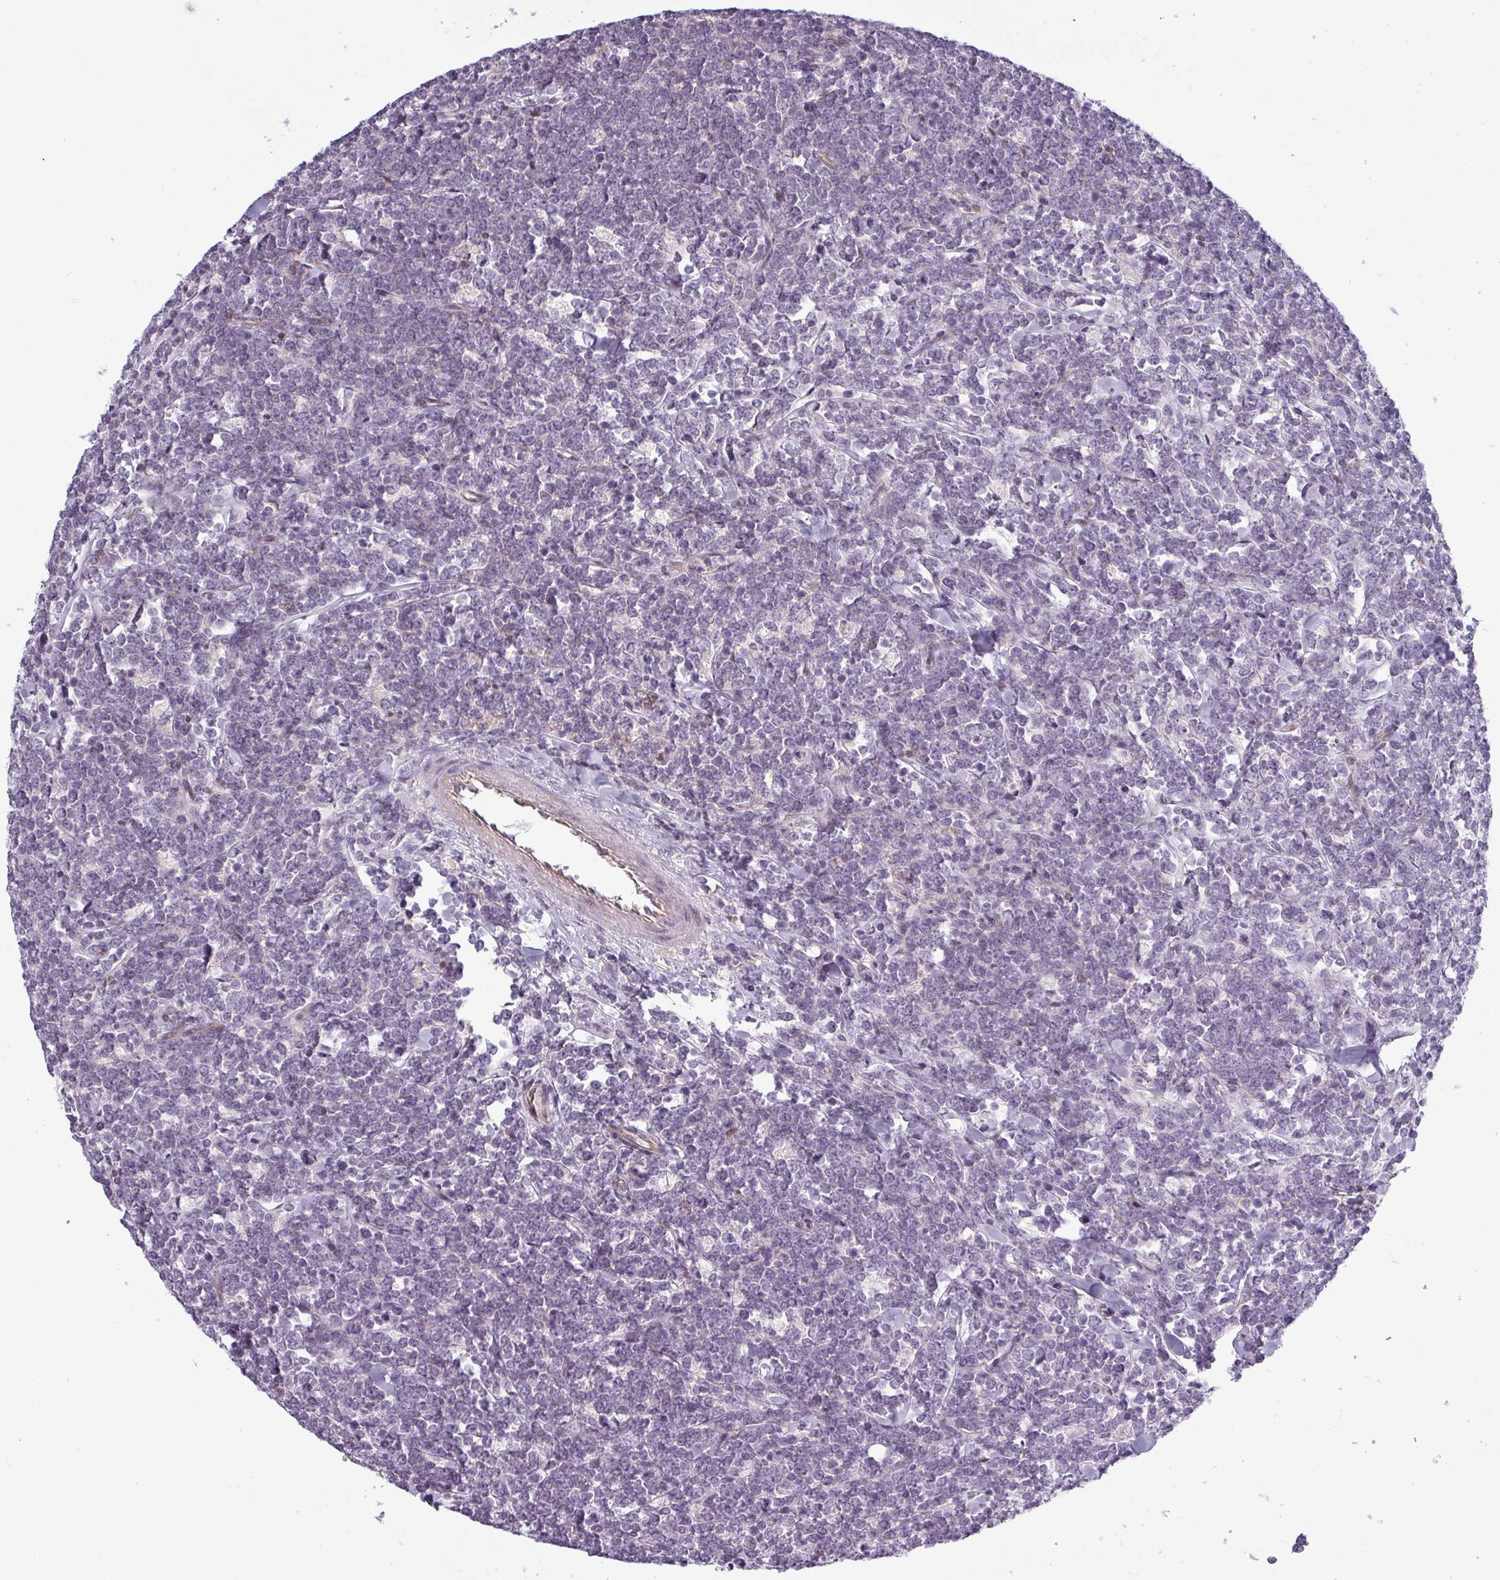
{"staining": {"intensity": "negative", "quantity": "none", "location": "none"}, "tissue": "lymphoma", "cell_type": "Tumor cells", "image_type": "cancer", "snomed": [{"axis": "morphology", "description": "Malignant lymphoma, non-Hodgkin's type, High grade"}, {"axis": "topography", "description": "Small intestine"}, {"axis": "topography", "description": "Colon"}], "caption": "IHC histopathology image of malignant lymphoma, non-Hodgkin's type (high-grade) stained for a protein (brown), which reveals no positivity in tumor cells.", "gene": "PRAMEF12", "patient": {"sex": "male", "age": 8}}